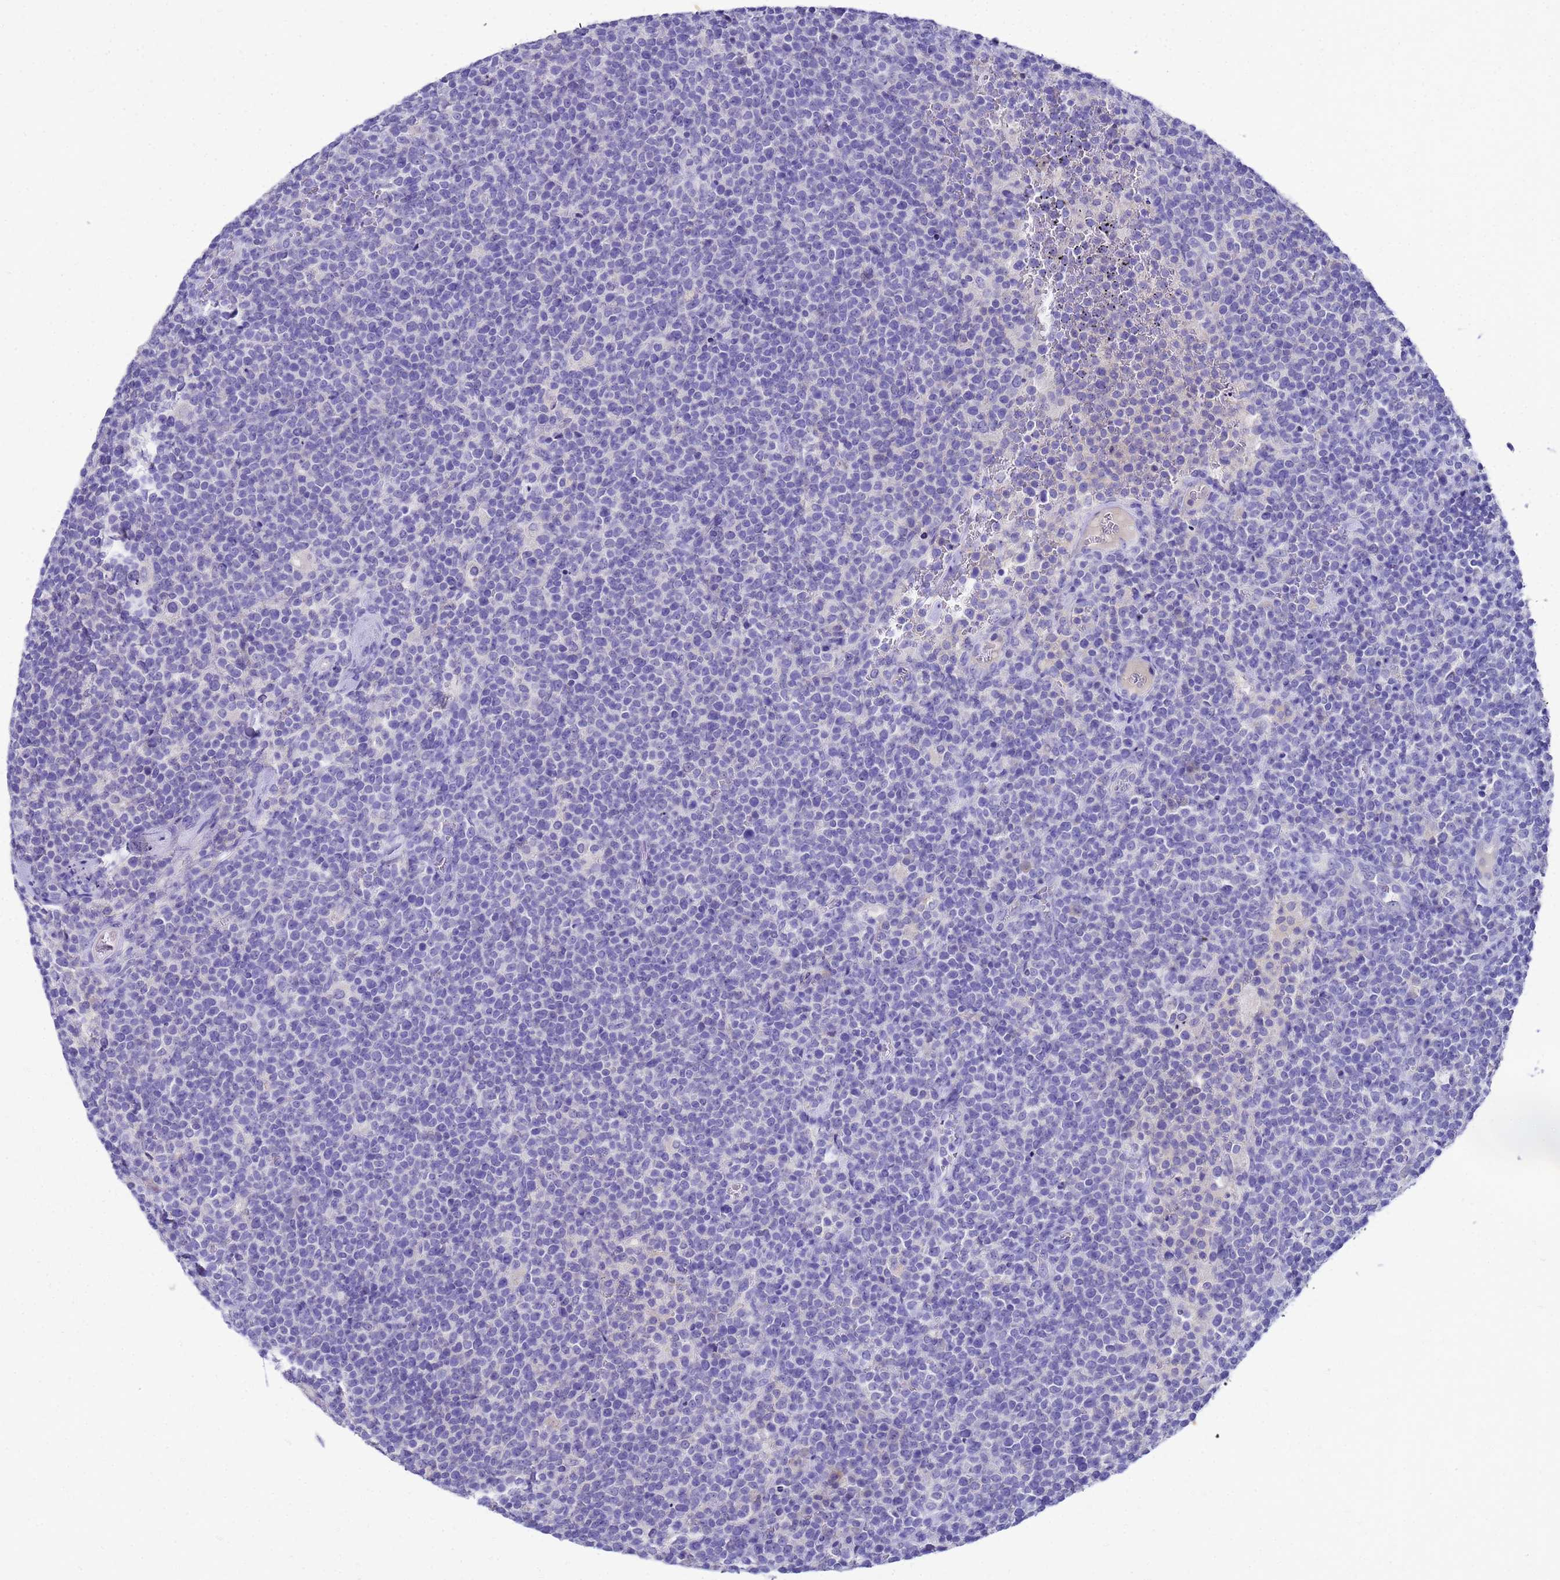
{"staining": {"intensity": "negative", "quantity": "none", "location": "none"}, "tissue": "lymphoma", "cell_type": "Tumor cells", "image_type": "cancer", "snomed": [{"axis": "morphology", "description": "Malignant lymphoma, non-Hodgkin's type, High grade"}, {"axis": "topography", "description": "Lymph node"}], "caption": "This micrograph is of malignant lymphoma, non-Hodgkin's type (high-grade) stained with IHC to label a protein in brown with the nuclei are counter-stained blue. There is no expression in tumor cells.", "gene": "MS4A13", "patient": {"sex": "male", "age": 61}}